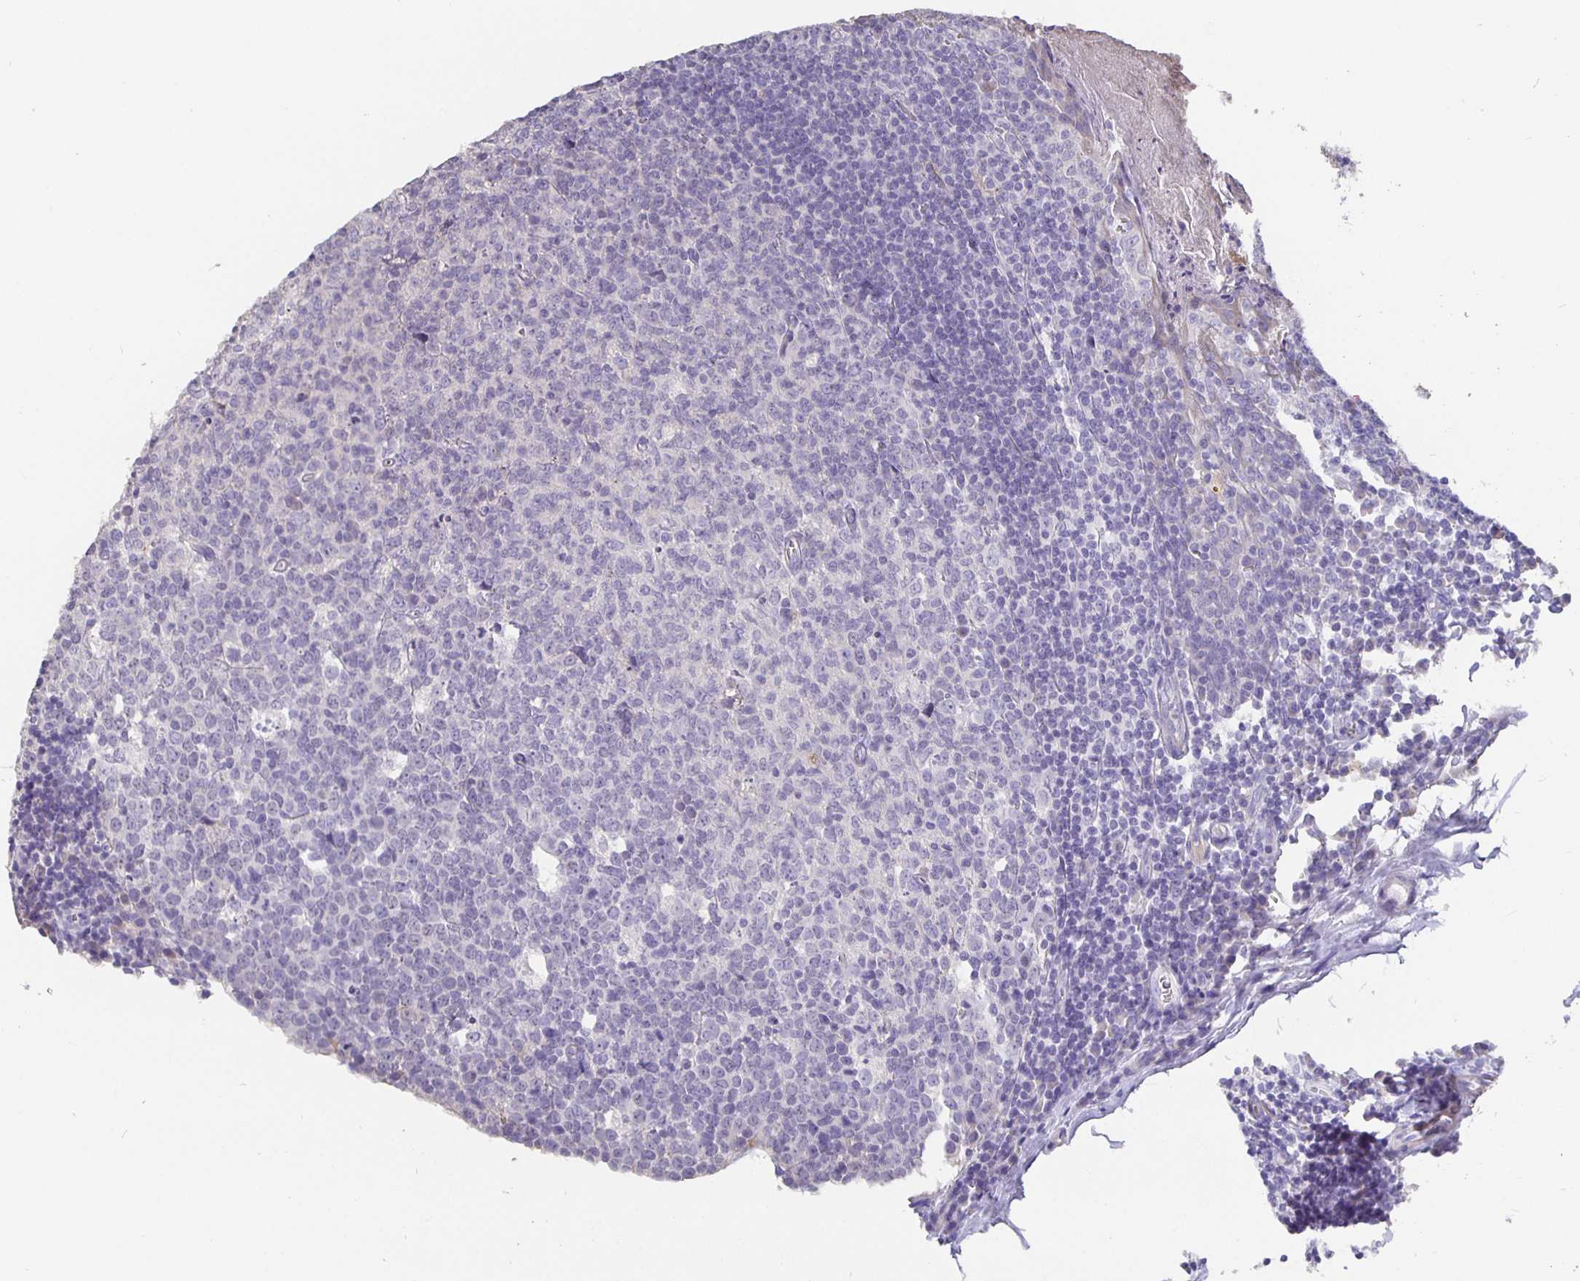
{"staining": {"intensity": "negative", "quantity": "none", "location": "none"}, "tissue": "tonsil", "cell_type": "Germinal center cells", "image_type": "normal", "snomed": [{"axis": "morphology", "description": "Normal tissue, NOS"}, {"axis": "topography", "description": "Tonsil"}], "caption": "Tonsil stained for a protein using IHC exhibits no staining germinal center cells.", "gene": "CFAP74", "patient": {"sex": "male", "age": 27}}